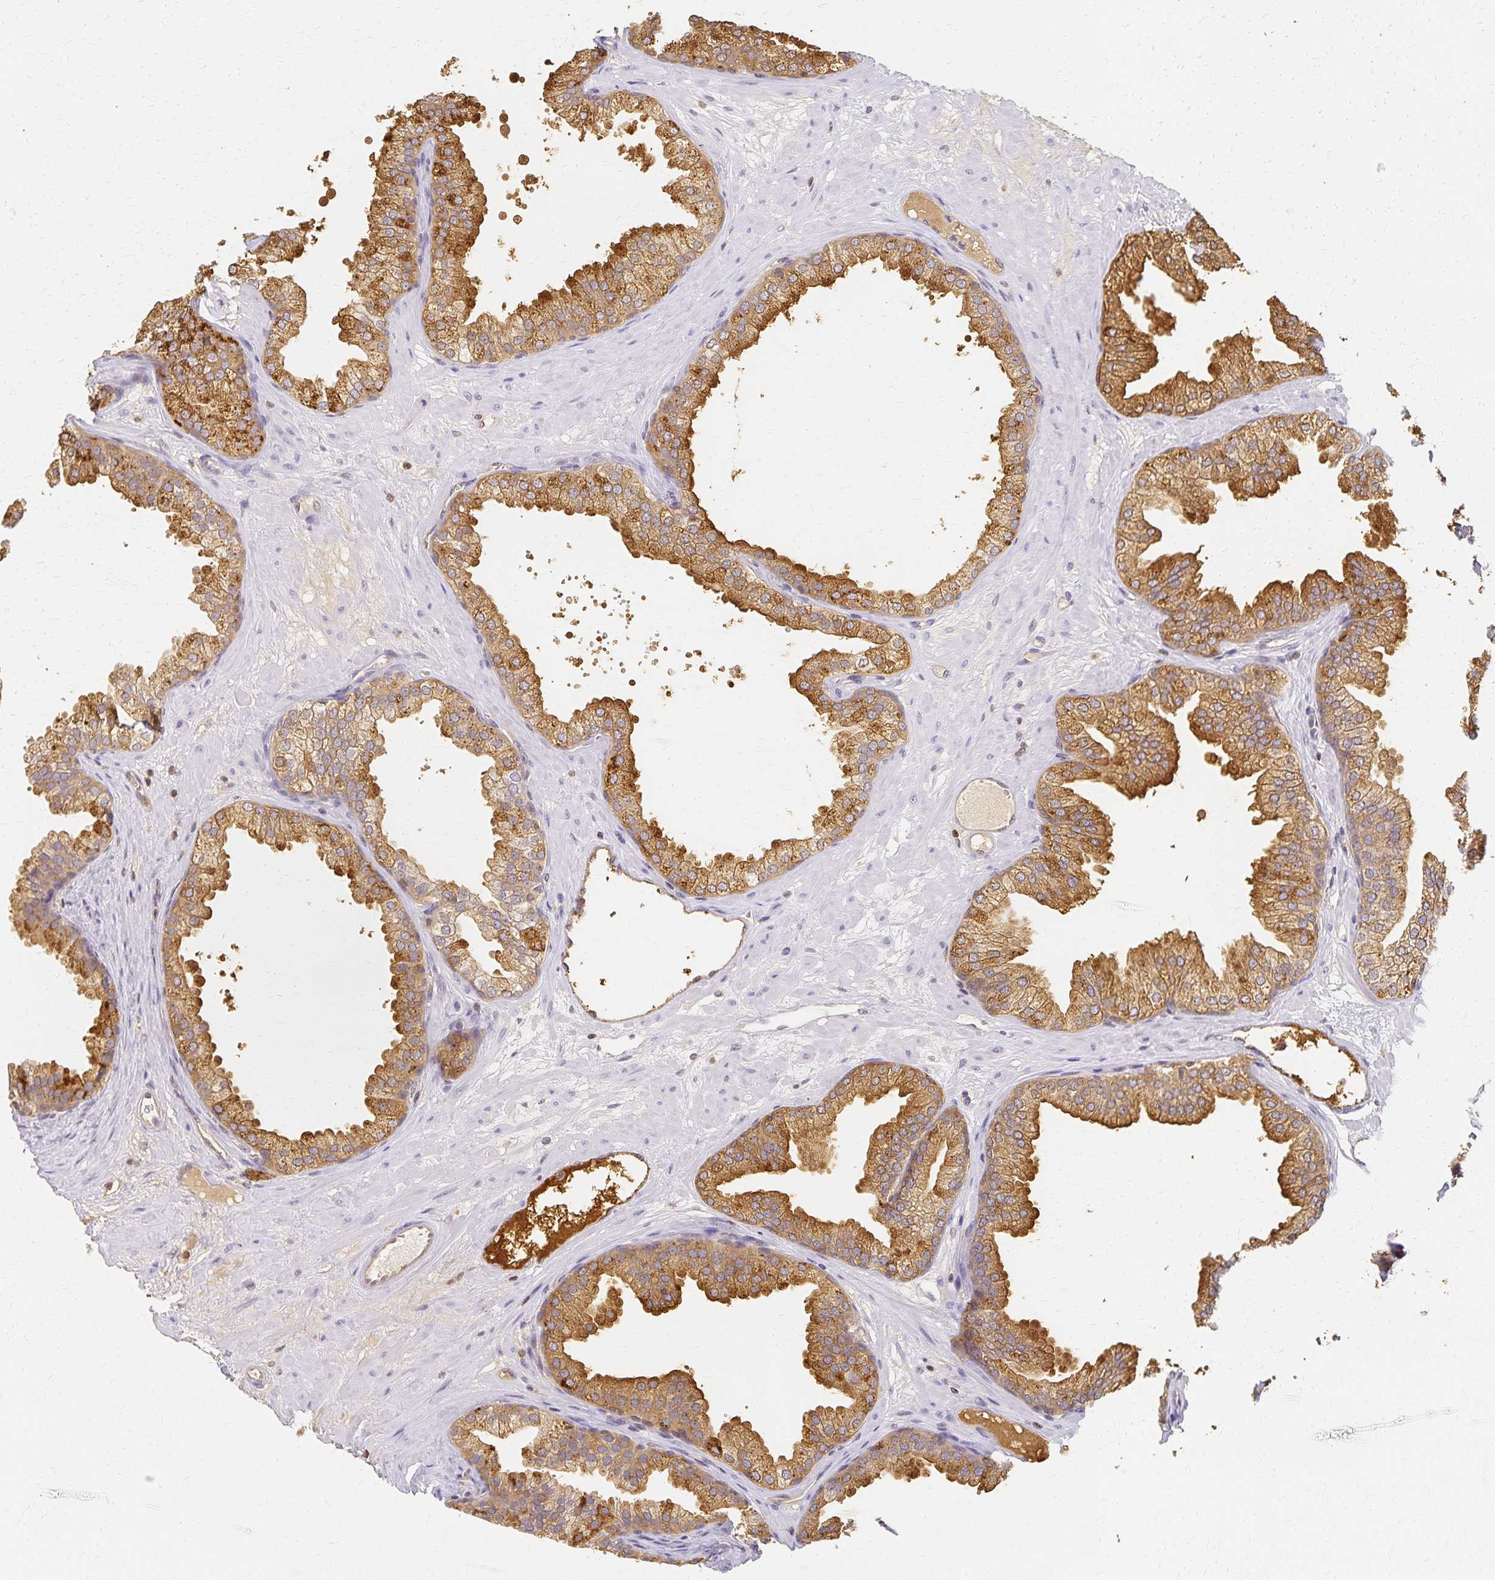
{"staining": {"intensity": "moderate", "quantity": ">75%", "location": "cytoplasmic/membranous,nuclear"}, "tissue": "prostate", "cell_type": "Glandular cells", "image_type": "normal", "snomed": [{"axis": "morphology", "description": "Normal tissue, NOS"}, {"axis": "topography", "description": "Prostate"}], "caption": "An IHC histopathology image of normal tissue is shown. Protein staining in brown shows moderate cytoplasmic/membranous,nuclear positivity in prostate within glandular cells.", "gene": "AZGP1", "patient": {"sex": "male", "age": 37}}